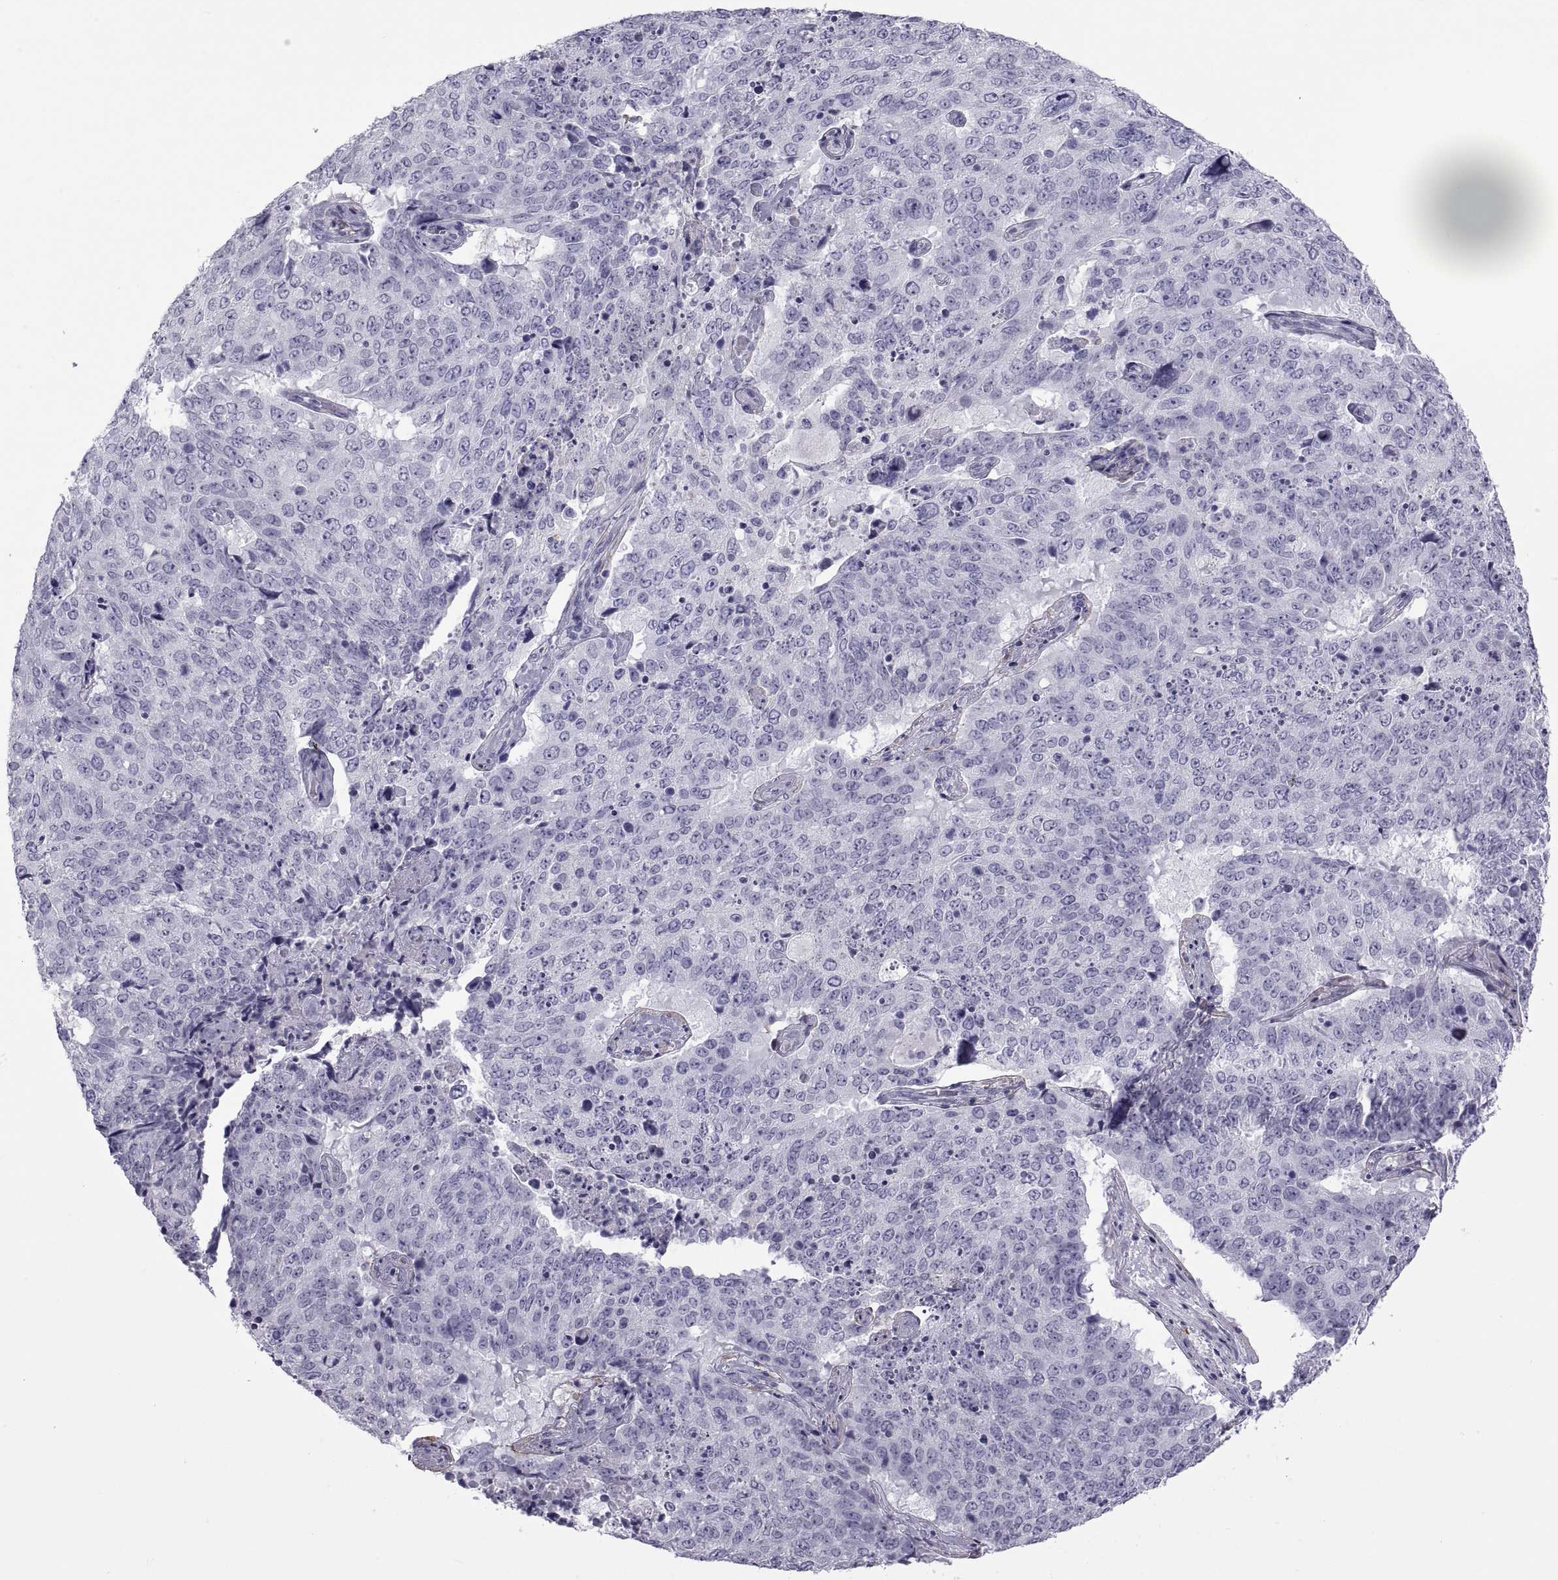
{"staining": {"intensity": "negative", "quantity": "none", "location": "none"}, "tissue": "lung cancer", "cell_type": "Tumor cells", "image_type": "cancer", "snomed": [{"axis": "morphology", "description": "Normal tissue, NOS"}, {"axis": "morphology", "description": "Squamous cell carcinoma, NOS"}, {"axis": "topography", "description": "Bronchus"}, {"axis": "topography", "description": "Lung"}], "caption": "Tumor cells show no significant expression in lung cancer.", "gene": "MAGEB1", "patient": {"sex": "male", "age": 64}}